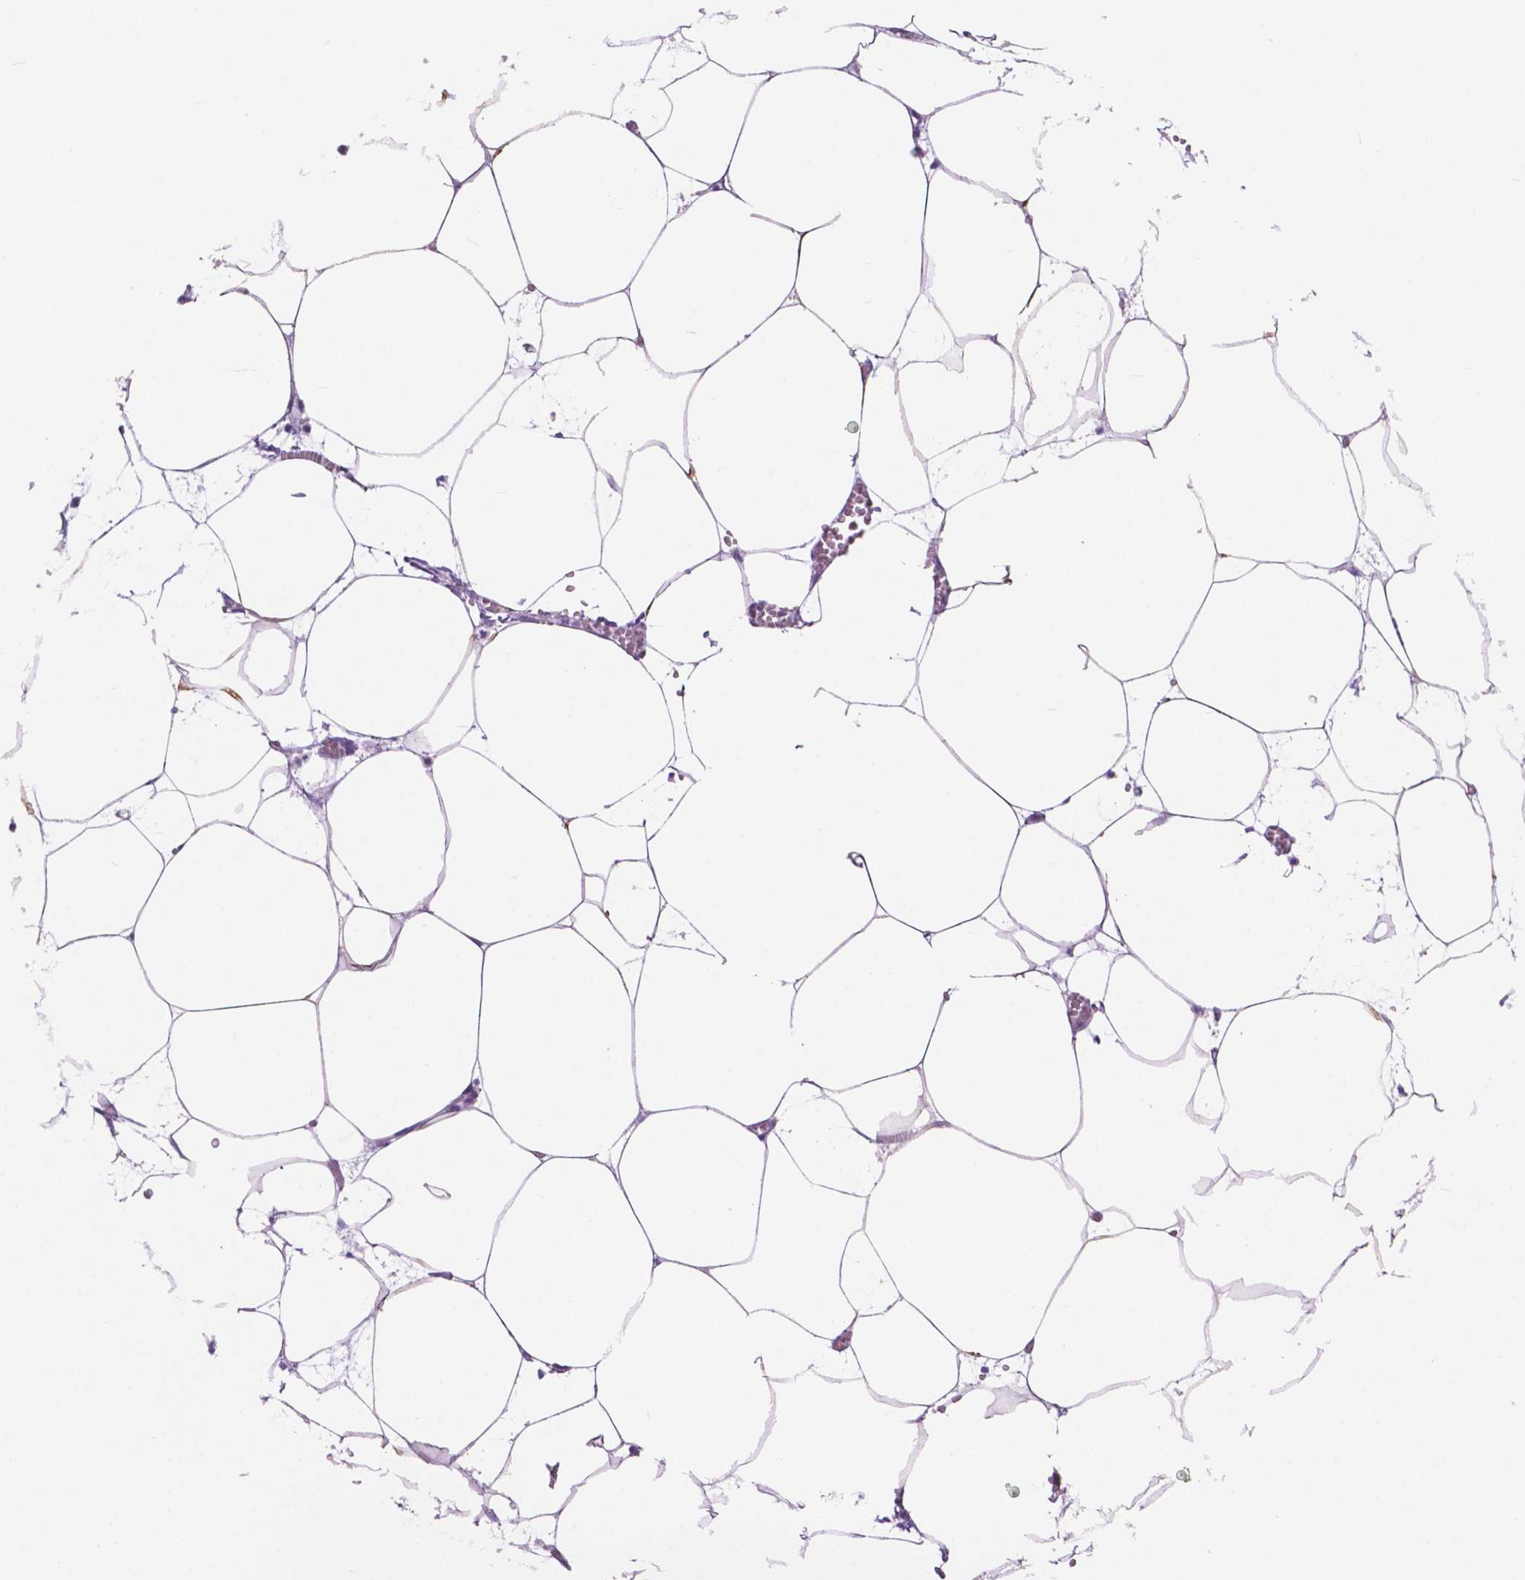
{"staining": {"intensity": "weak", "quantity": "<25%", "location": "cytoplasmic/membranous"}, "tissue": "adipose tissue", "cell_type": "Adipocytes", "image_type": "normal", "snomed": [{"axis": "morphology", "description": "Normal tissue, NOS"}, {"axis": "topography", "description": "Adipose tissue"}, {"axis": "topography", "description": "Pancreas"}, {"axis": "topography", "description": "Peripheral nerve tissue"}], "caption": "Immunohistochemistry (IHC) image of unremarkable adipose tissue: adipose tissue stained with DAB exhibits no significant protein positivity in adipocytes. The staining was performed using DAB to visualize the protein expression in brown, while the nuclei were stained in blue with hematoxylin (Magnification: 20x).", "gene": "IGFN1", "patient": {"sex": "female", "age": 58}}